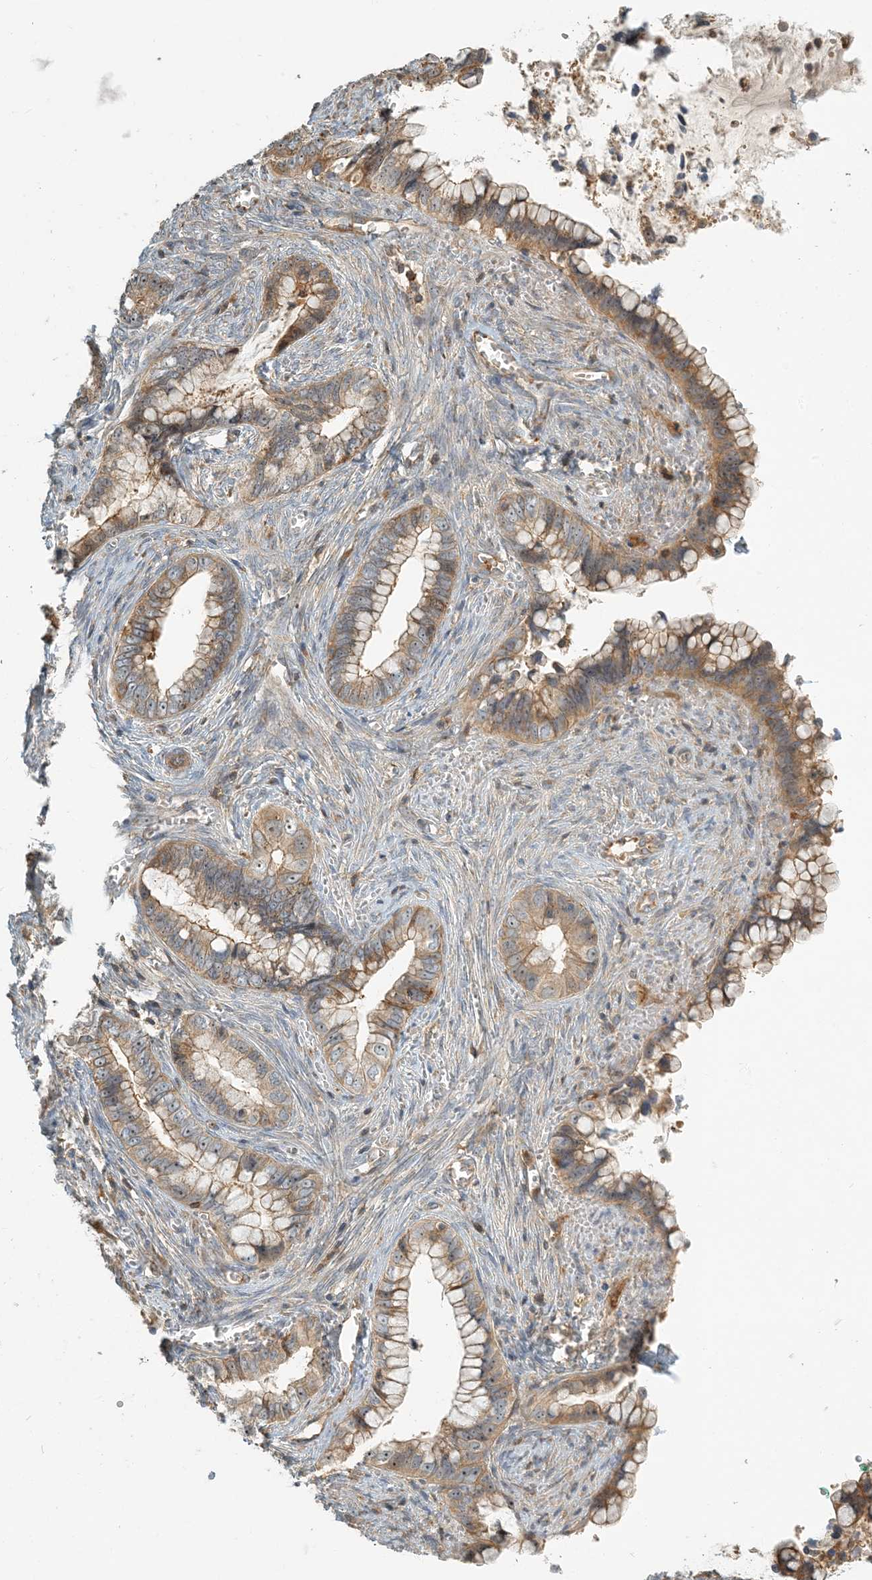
{"staining": {"intensity": "moderate", "quantity": ">75%", "location": "cytoplasmic/membranous"}, "tissue": "cervical cancer", "cell_type": "Tumor cells", "image_type": "cancer", "snomed": [{"axis": "morphology", "description": "Adenocarcinoma, NOS"}, {"axis": "topography", "description": "Cervix"}], "caption": "Human cervical cancer (adenocarcinoma) stained with a brown dye demonstrates moderate cytoplasmic/membranous positive staining in about >75% of tumor cells.", "gene": "COLEC11", "patient": {"sex": "female", "age": 44}}